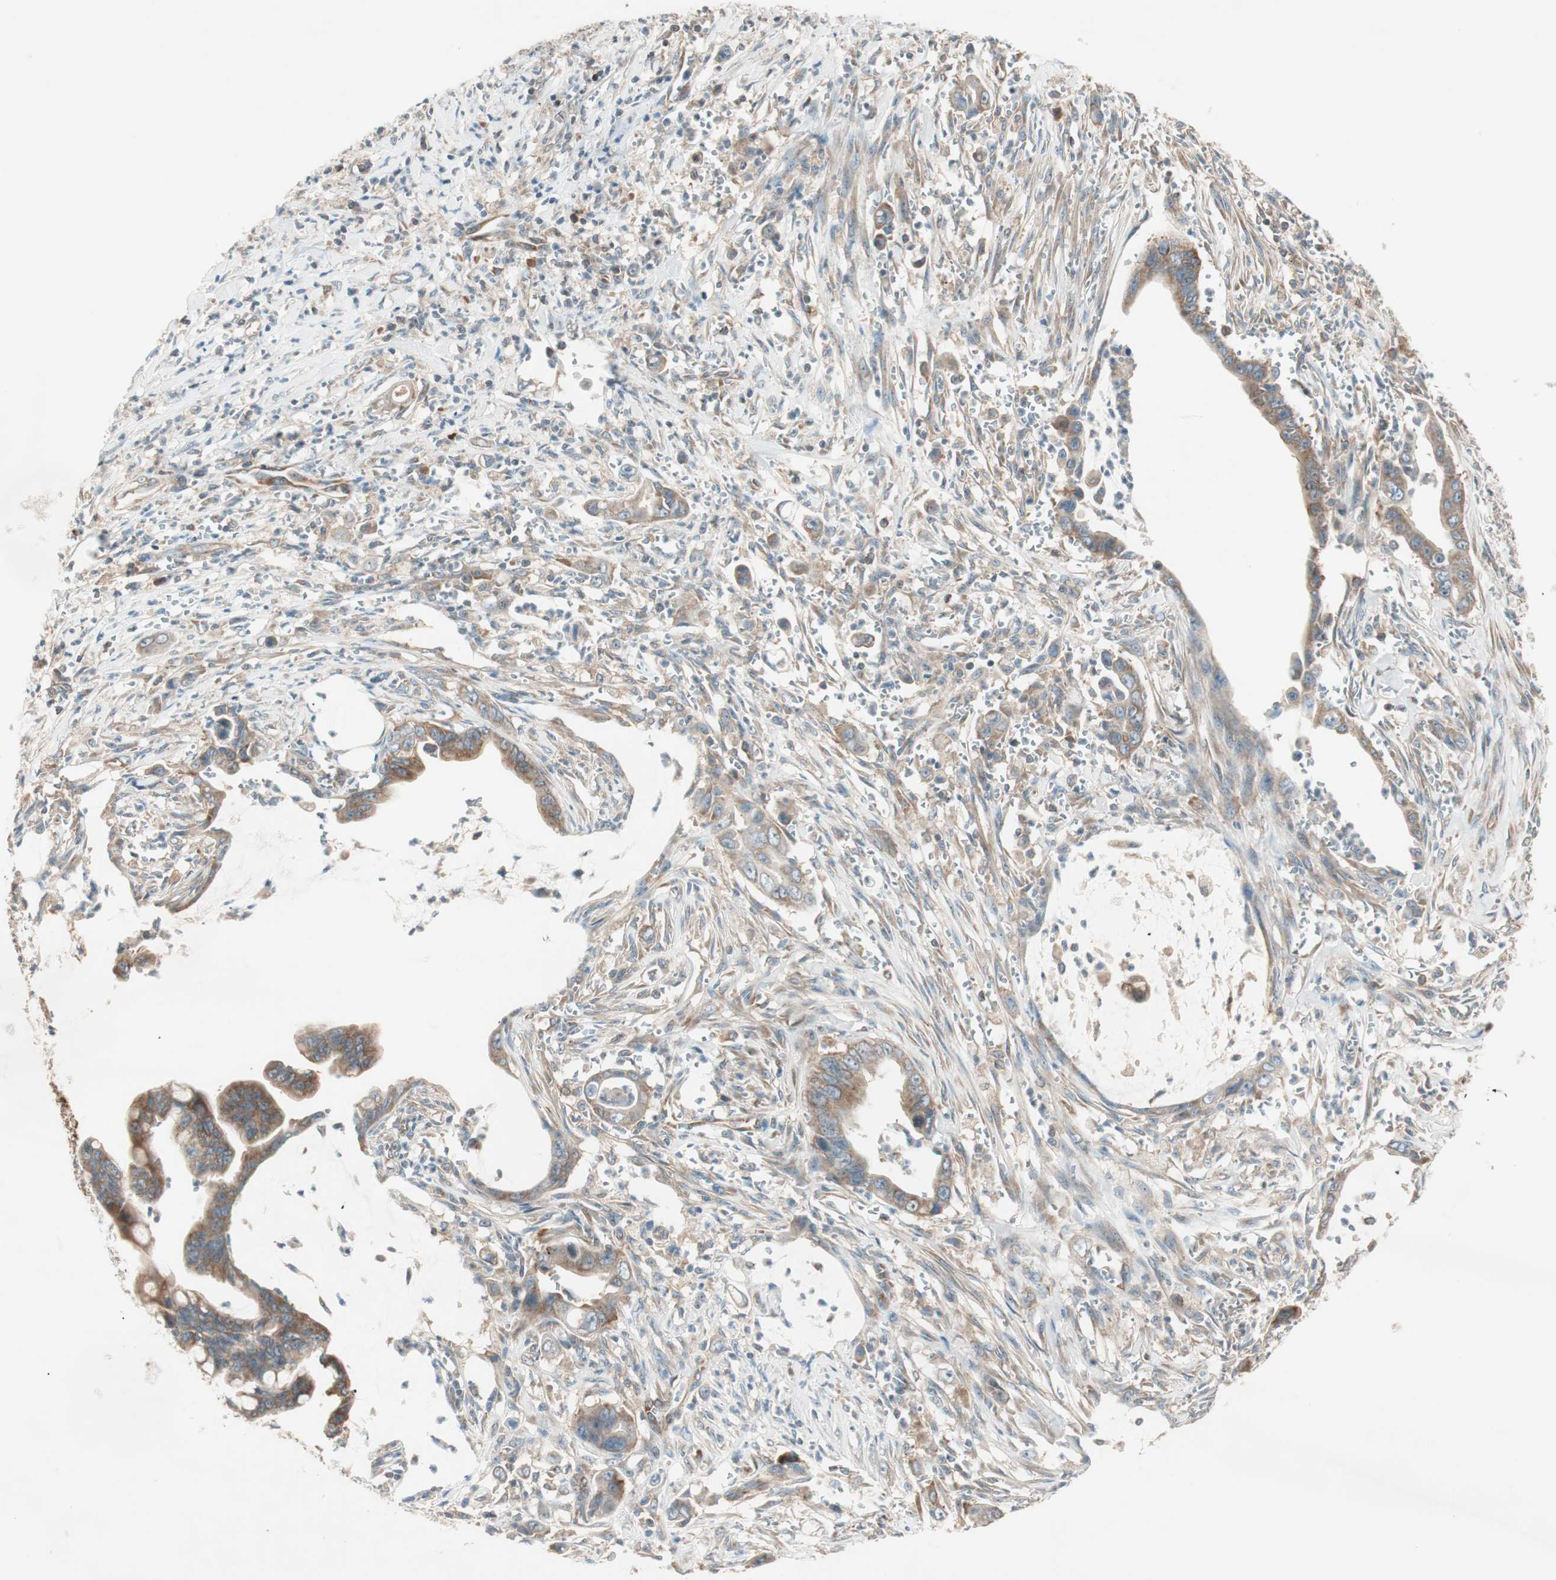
{"staining": {"intensity": "moderate", "quantity": ">75%", "location": "cytoplasmic/membranous"}, "tissue": "pancreatic cancer", "cell_type": "Tumor cells", "image_type": "cancer", "snomed": [{"axis": "morphology", "description": "Adenocarcinoma, NOS"}, {"axis": "topography", "description": "Pancreas"}], "caption": "This is an image of immunohistochemistry (IHC) staining of pancreatic cancer, which shows moderate staining in the cytoplasmic/membranous of tumor cells.", "gene": "CC2D1A", "patient": {"sex": "male", "age": 59}}